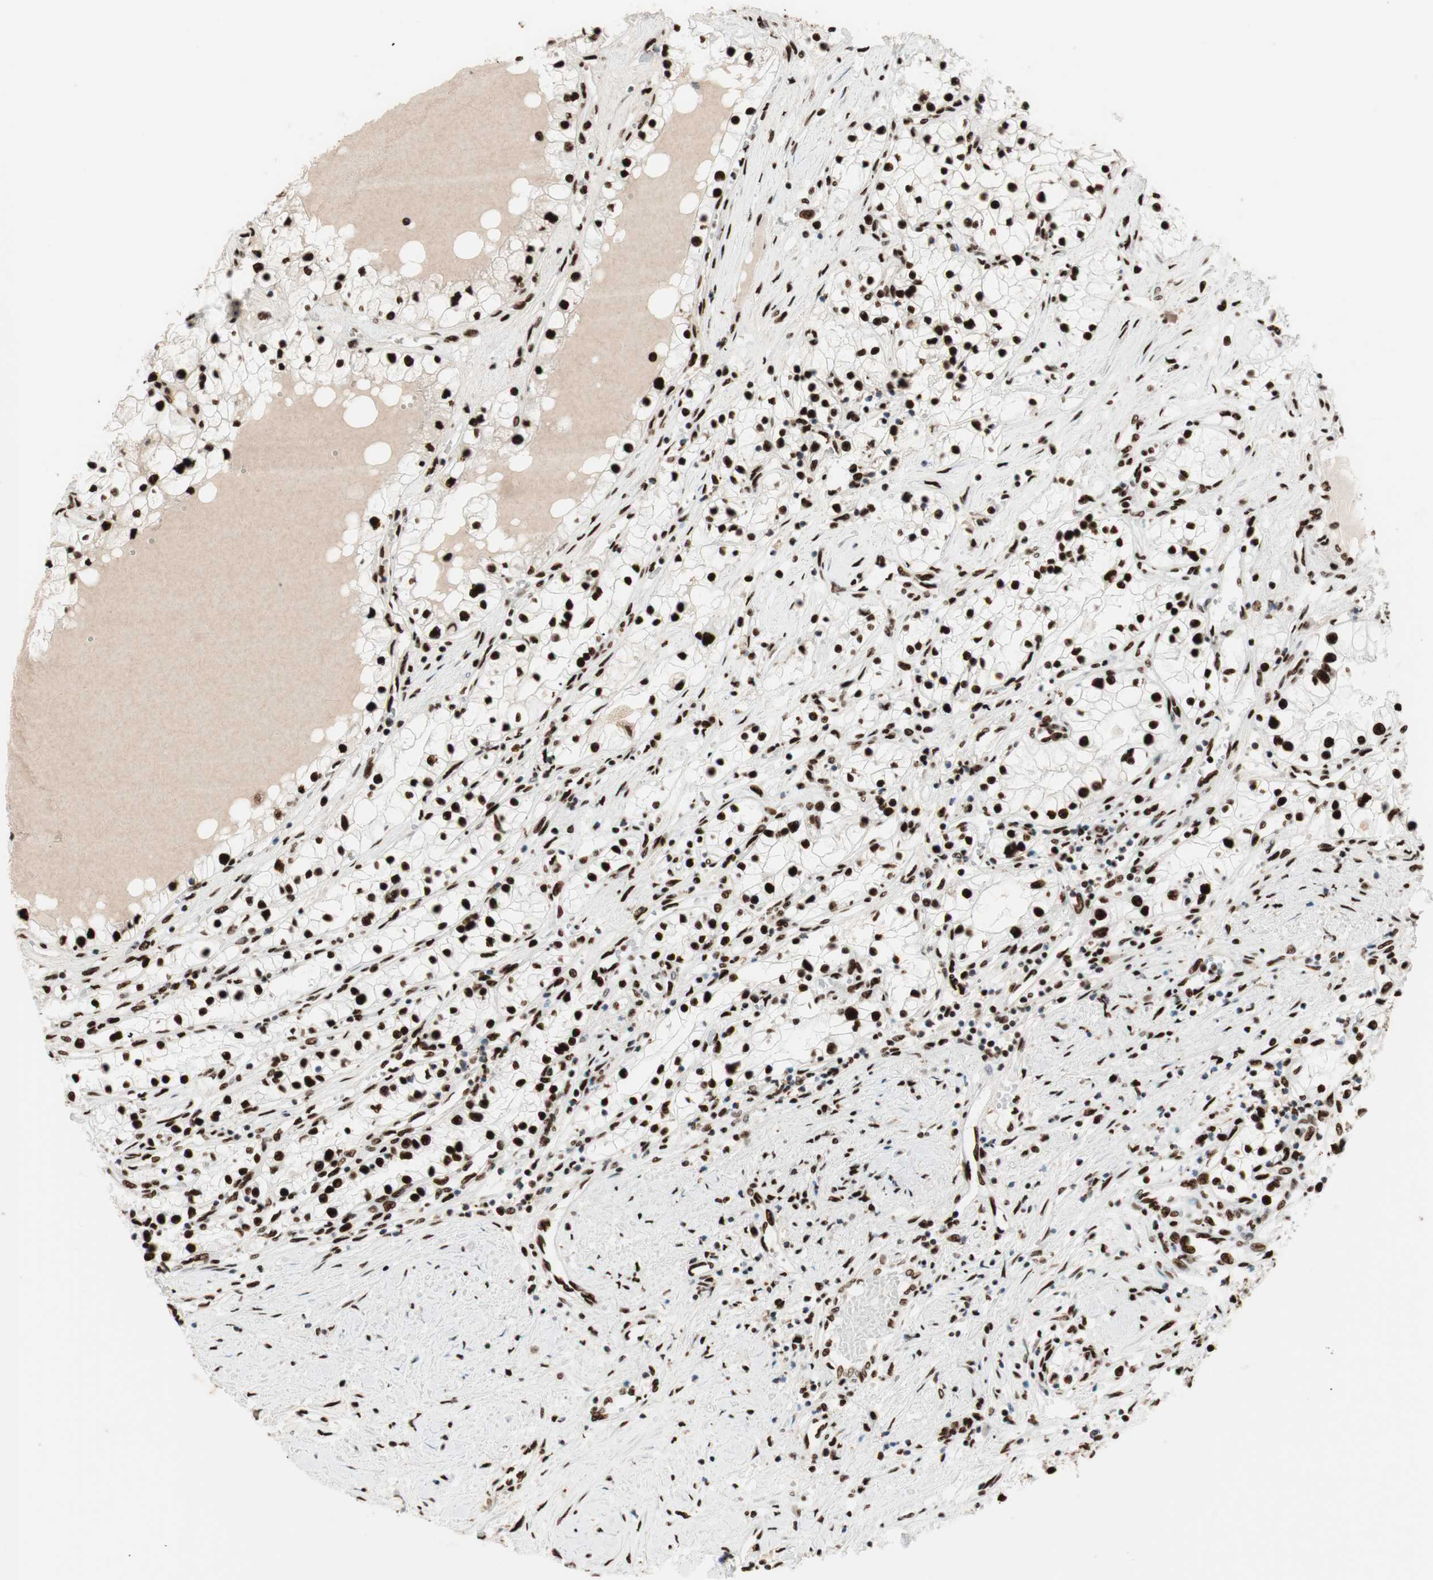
{"staining": {"intensity": "strong", "quantity": ">75%", "location": "nuclear"}, "tissue": "renal cancer", "cell_type": "Tumor cells", "image_type": "cancer", "snomed": [{"axis": "morphology", "description": "Adenocarcinoma, NOS"}, {"axis": "topography", "description": "Kidney"}], "caption": "Human renal adenocarcinoma stained for a protein (brown) demonstrates strong nuclear positive positivity in approximately >75% of tumor cells.", "gene": "PSME3", "patient": {"sex": "male", "age": 68}}